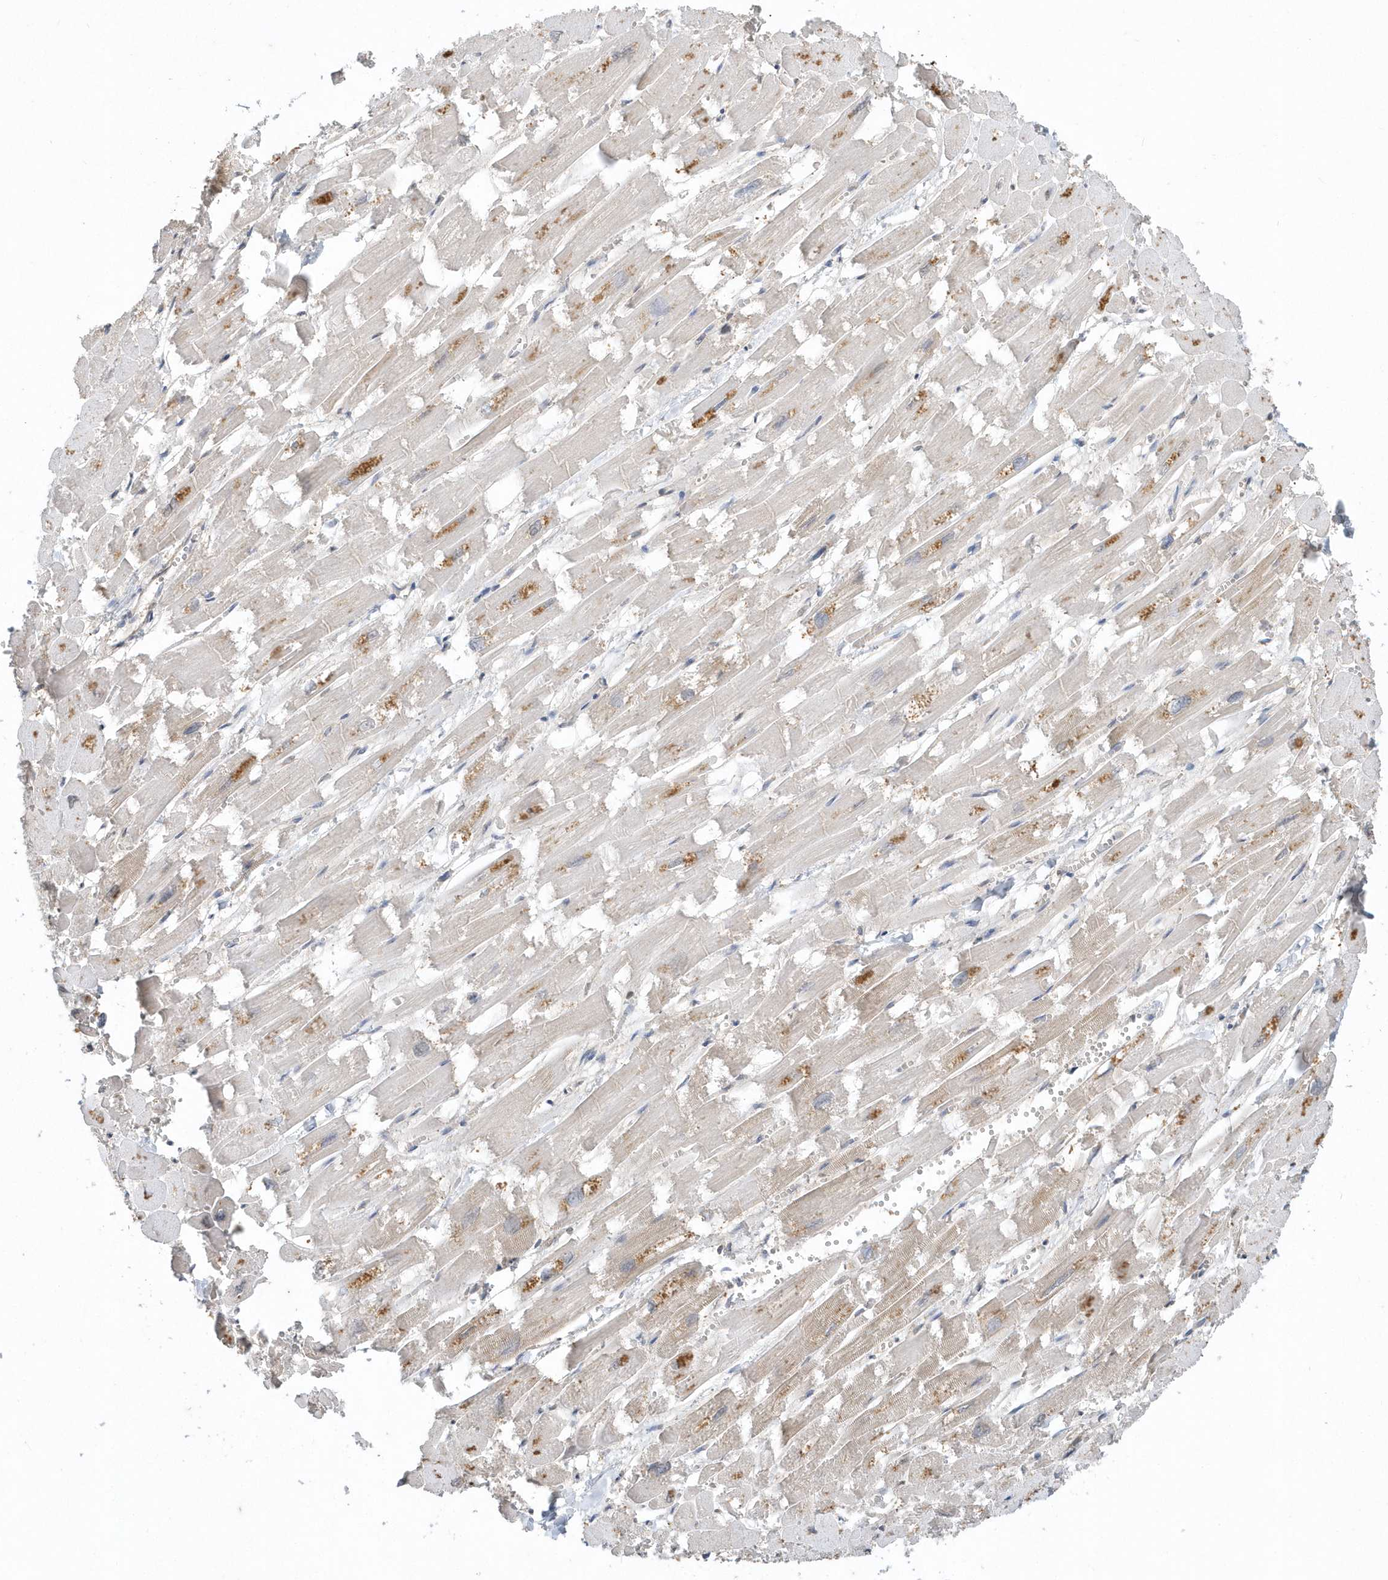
{"staining": {"intensity": "moderate", "quantity": "<25%", "location": "cytoplasmic/membranous"}, "tissue": "heart muscle", "cell_type": "Cardiomyocytes", "image_type": "normal", "snomed": [{"axis": "morphology", "description": "Normal tissue, NOS"}, {"axis": "topography", "description": "Heart"}], "caption": "Brown immunohistochemical staining in unremarkable human heart muscle displays moderate cytoplasmic/membranous staining in approximately <25% of cardiomyocytes.", "gene": "AKR7A2", "patient": {"sex": "male", "age": 54}}